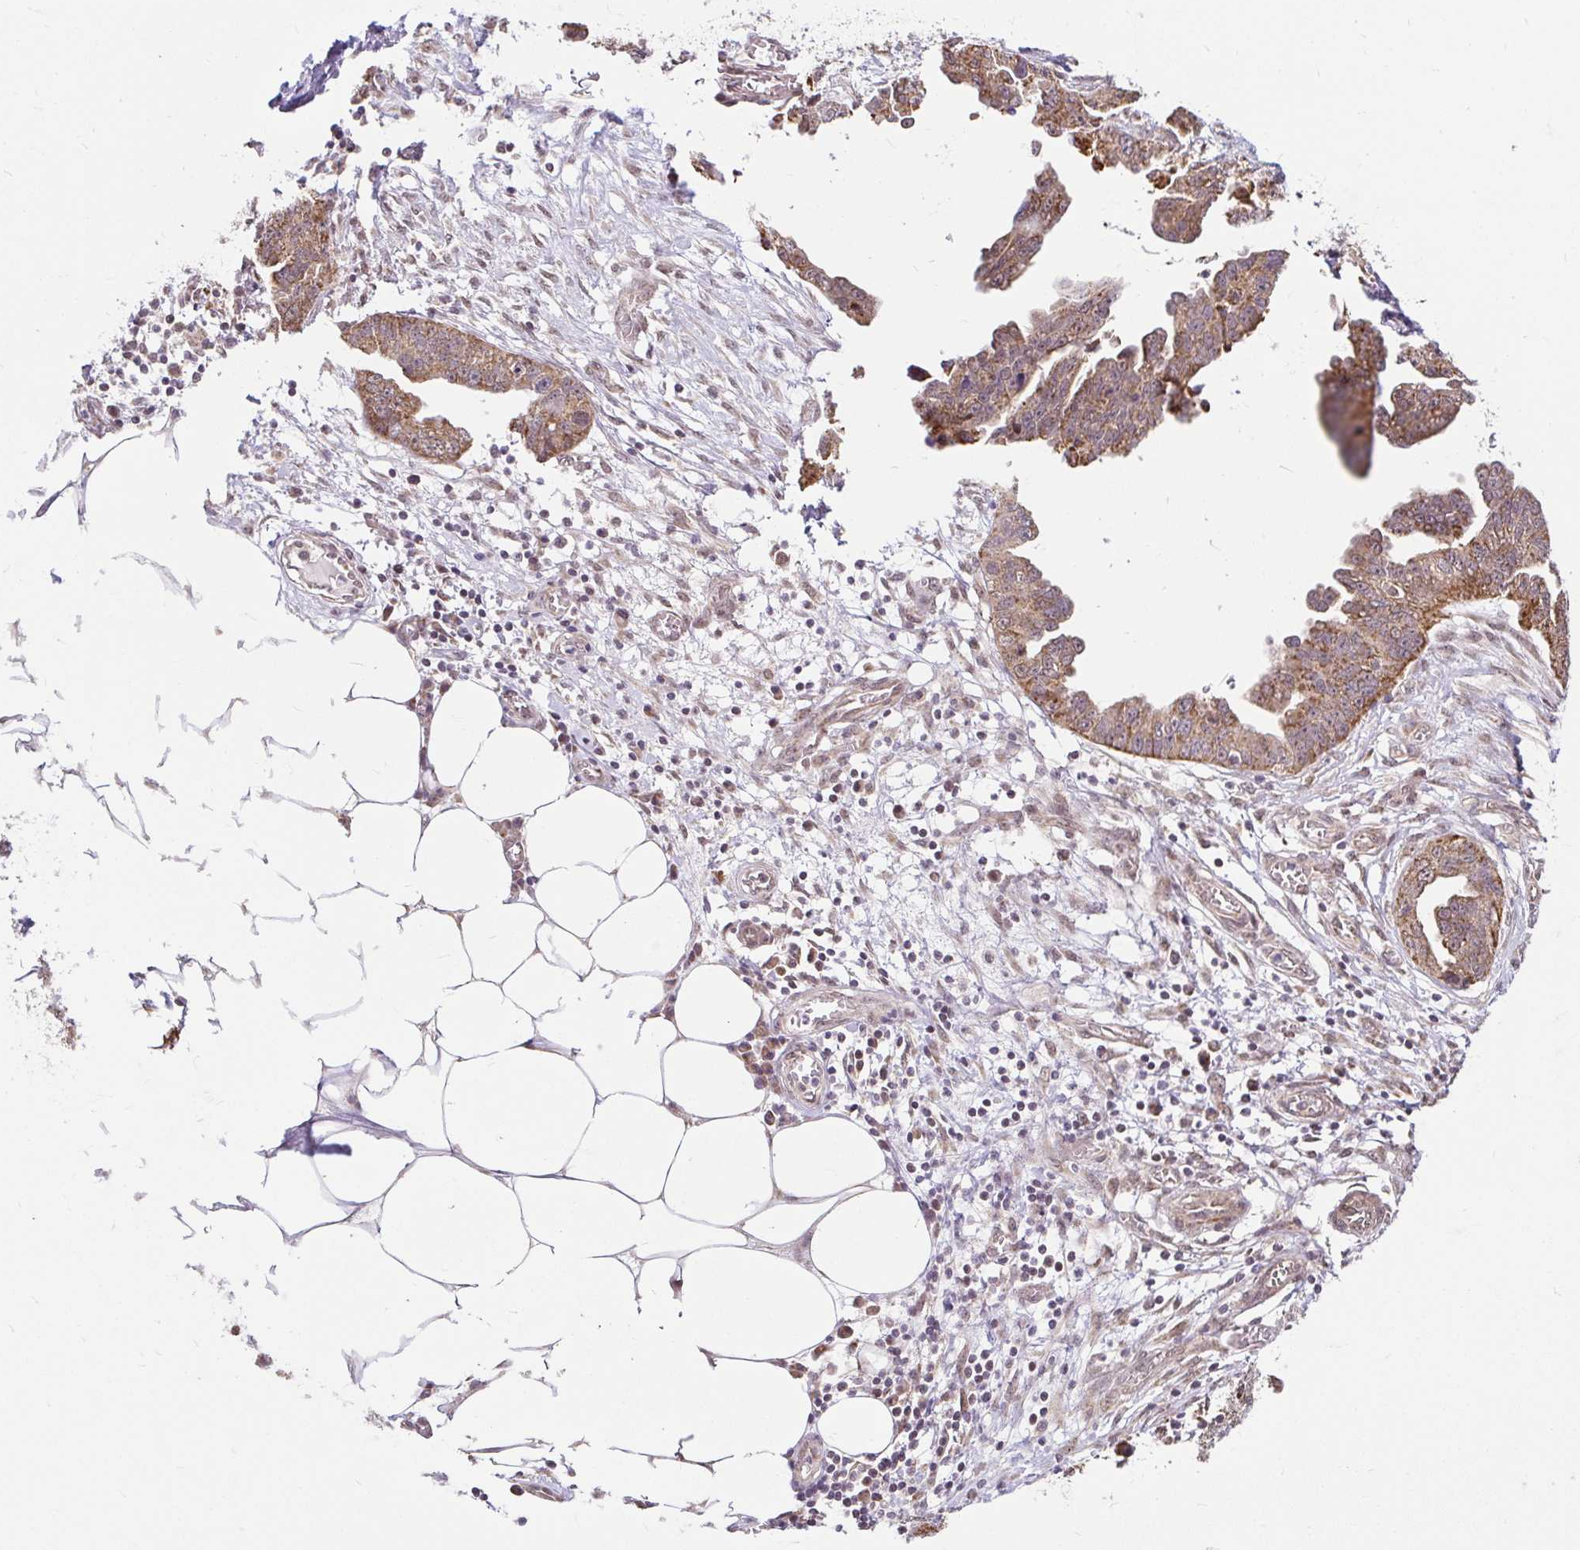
{"staining": {"intensity": "moderate", "quantity": ">75%", "location": "cytoplasmic/membranous"}, "tissue": "ovarian cancer", "cell_type": "Tumor cells", "image_type": "cancer", "snomed": [{"axis": "morphology", "description": "Cystadenocarcinoma, serous, NOS"}, {"axis": "topography", "description": "Ovary"}], "caption": "About >75% of tumor cells in ovarian cancer reveal moderate cytoplasmic/membranous protein staining as visualized by brown immunohistochemical staining.", "gene": "TIMM50", "patient": {"sex": "female", "age": 75}}